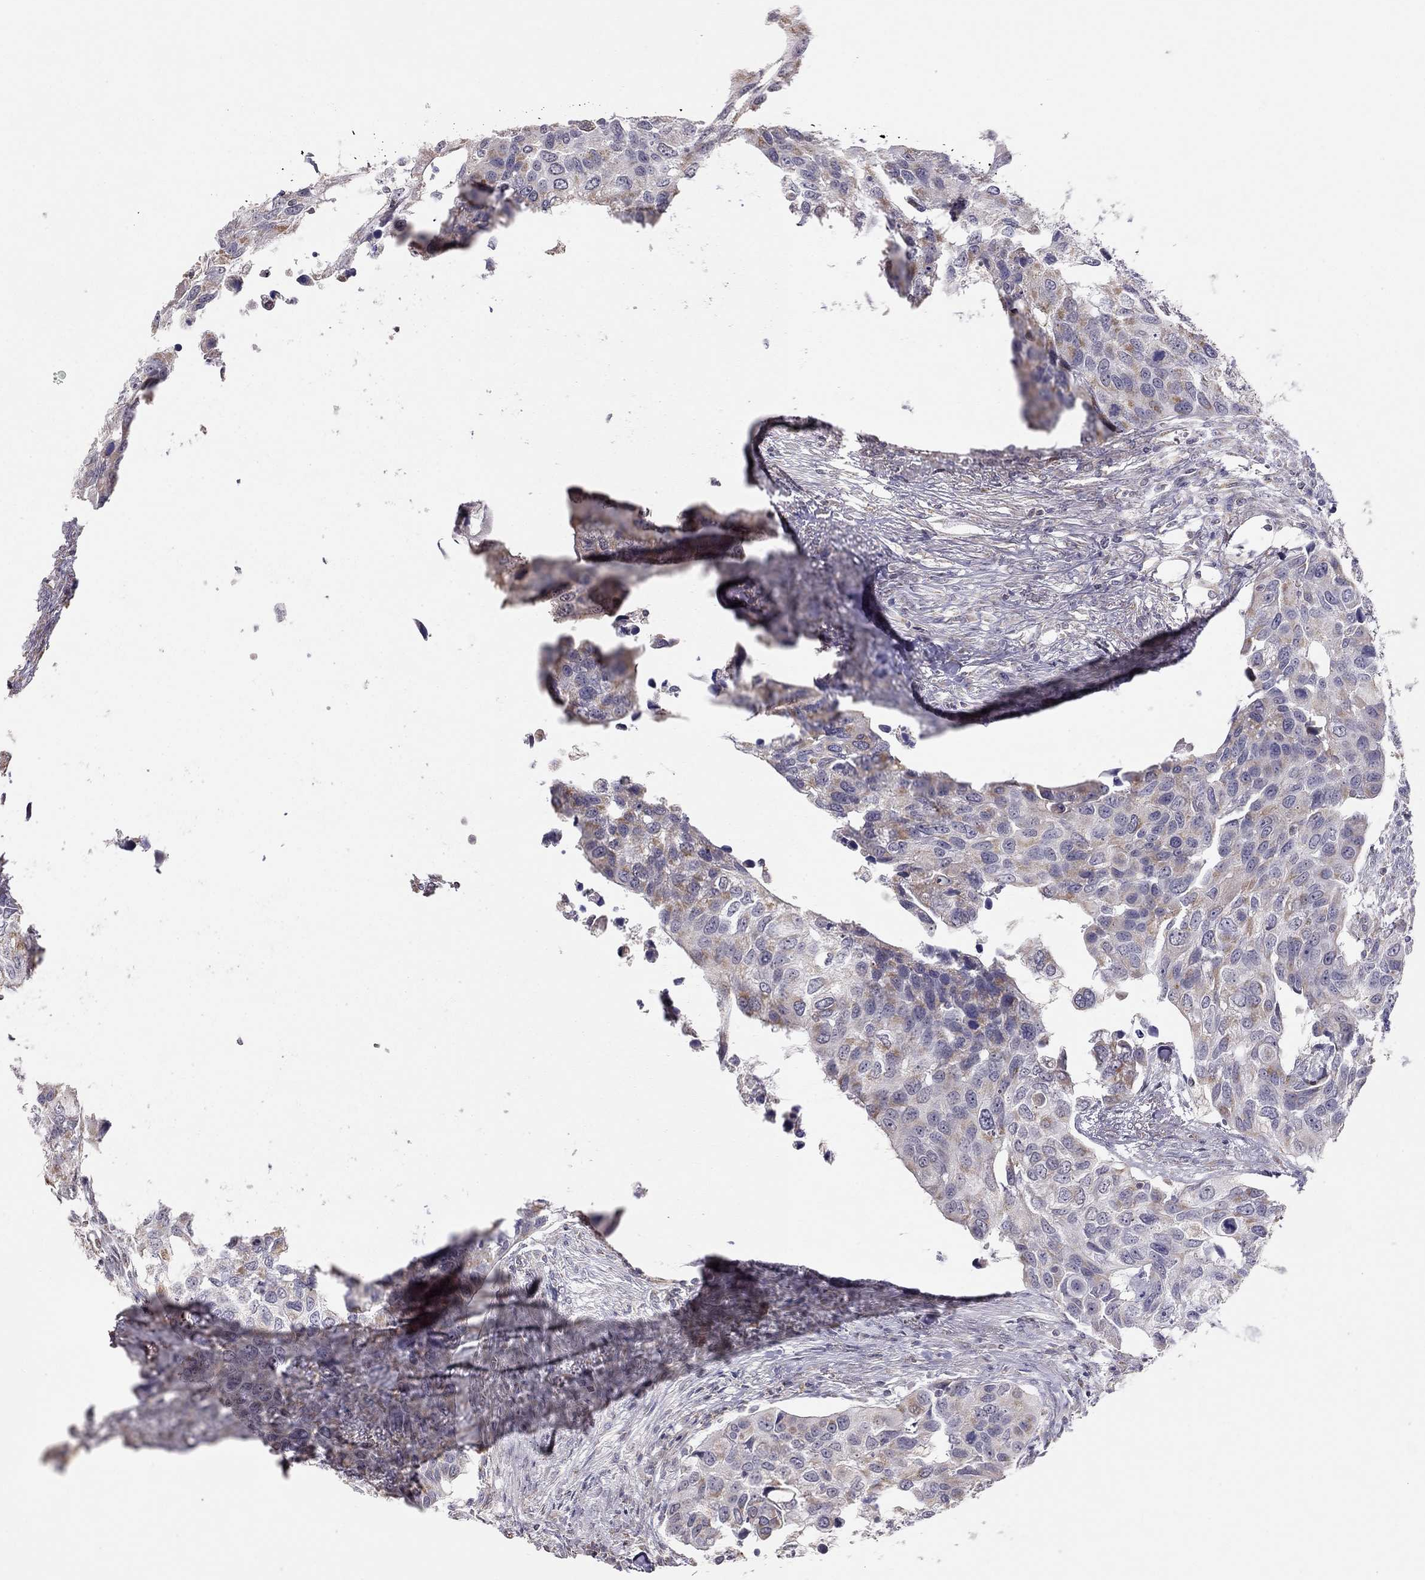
{"staining": {"intensity": "moderate", "quantity": "<25%", "location": "cytoplasmic/membranous"}, "tissue": "urothelial cancer", "cell_type": "Tumor cells", "image_type": "cancer", "snomed": [{"axis": "morphology", "description": "Urothelial carcinoma, High grade"}, {"axis": "topography", "description": "Urinary bladder"}], "caption": "Immunohistochemistry (IHC) micrograph of high-grade urothelial carcinoma stained for a protein (brown), which exhibits low levels of moderate cytoplasmic/membranous staining in about <25% of tumor cells.", "gene": "LRIT3", "patient": {"sex": "male", "age": 60}}